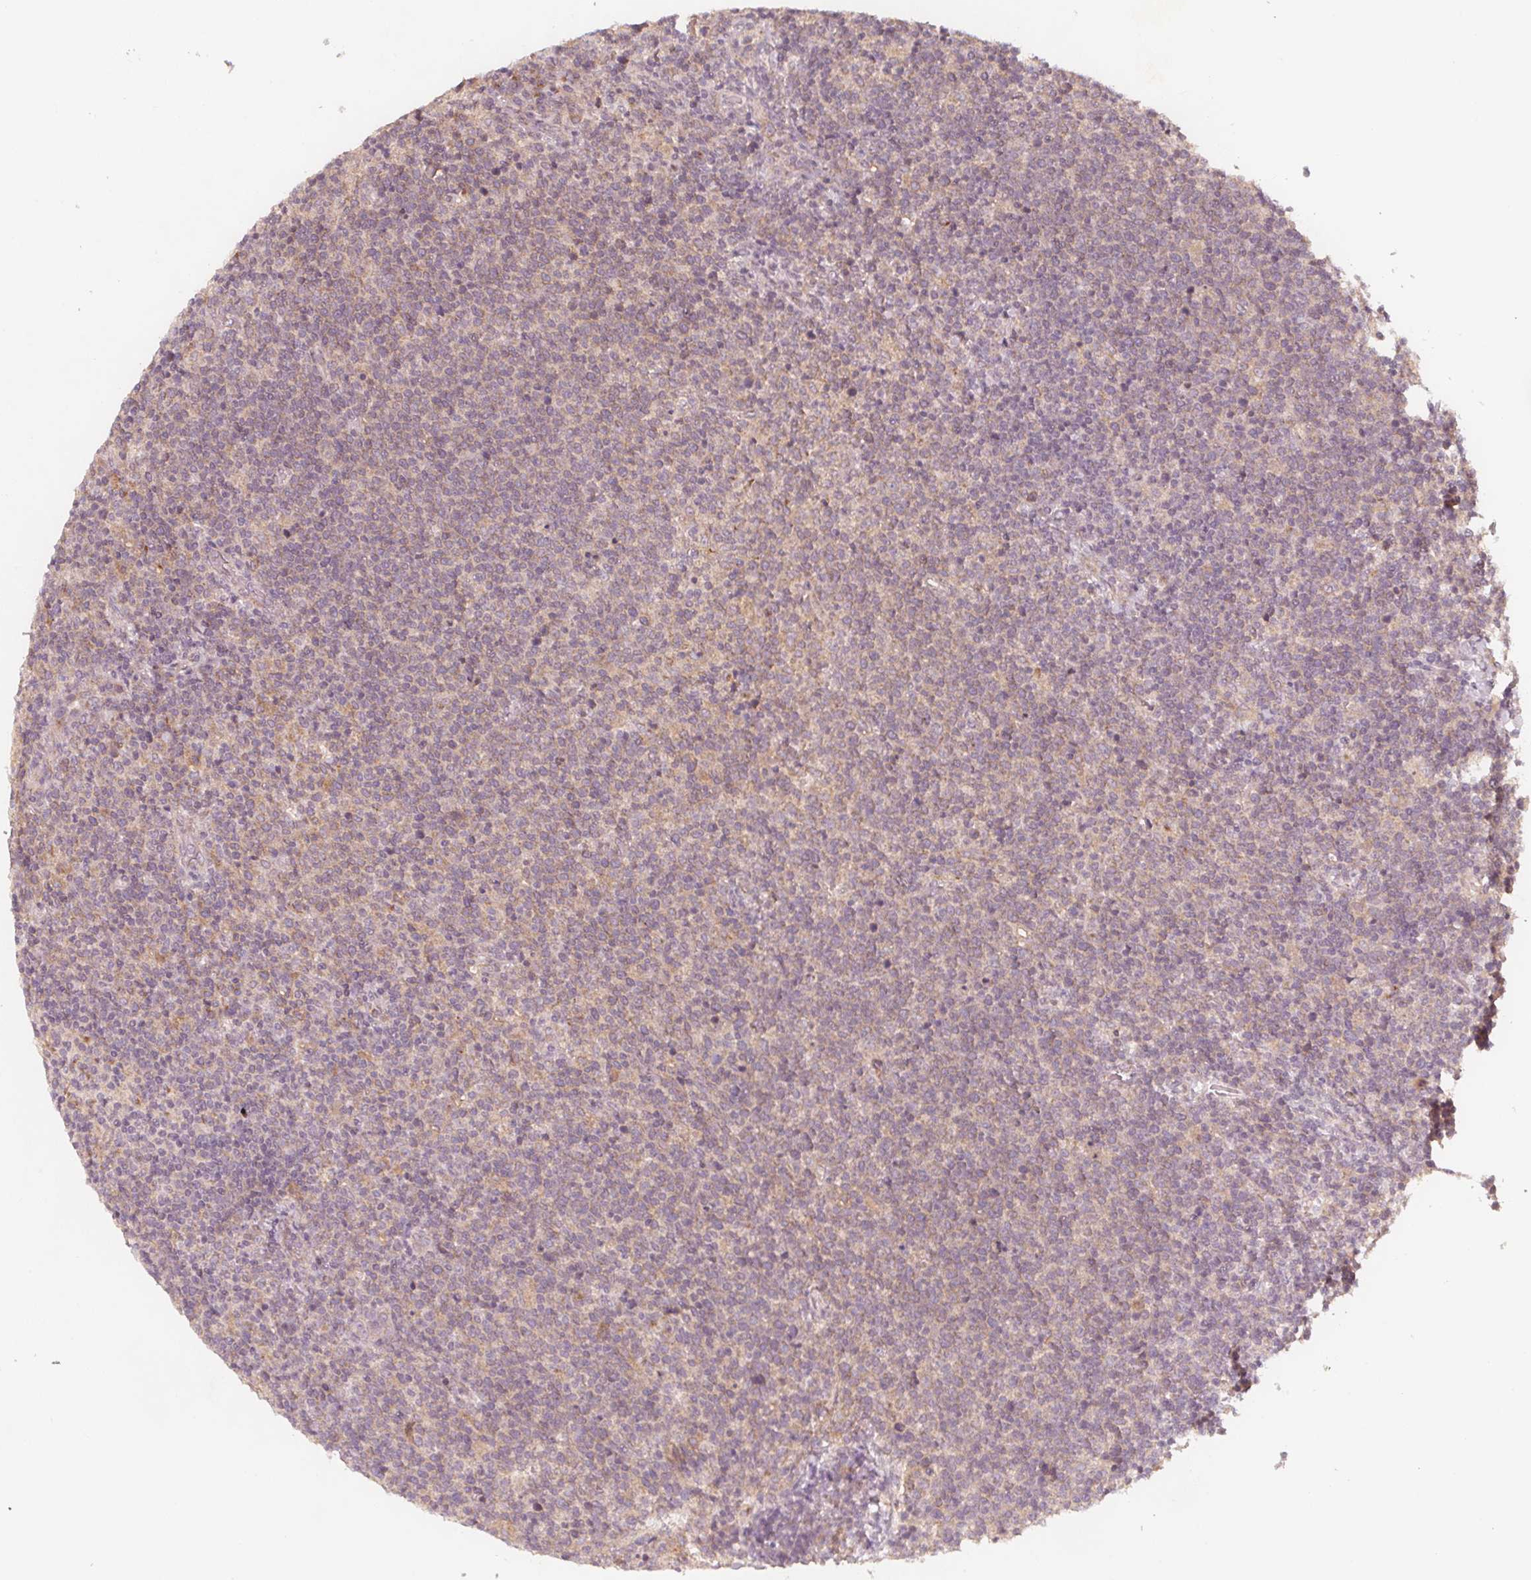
{"staining": {"intensity": "negative", "quantity": "none", "location": "none"}, "tissue": "lymphoma", "cell_type": "Tumor cells", "image_type": "cancer", "snomed": [{"axis": "morphology", "description": "Malignant lymphoma, non-Hodgkin's type, High grade"}, {"axis": "topography", "description": "Lymph node"}], "caption": "A micrograph of high-grade malignant lymphoma, non-Hodgkin's type stained for a protein demonstrates no brown staining in tumor cells.", "gene": "NCSTN", "patient": {"sex": "male", "age": 61}}